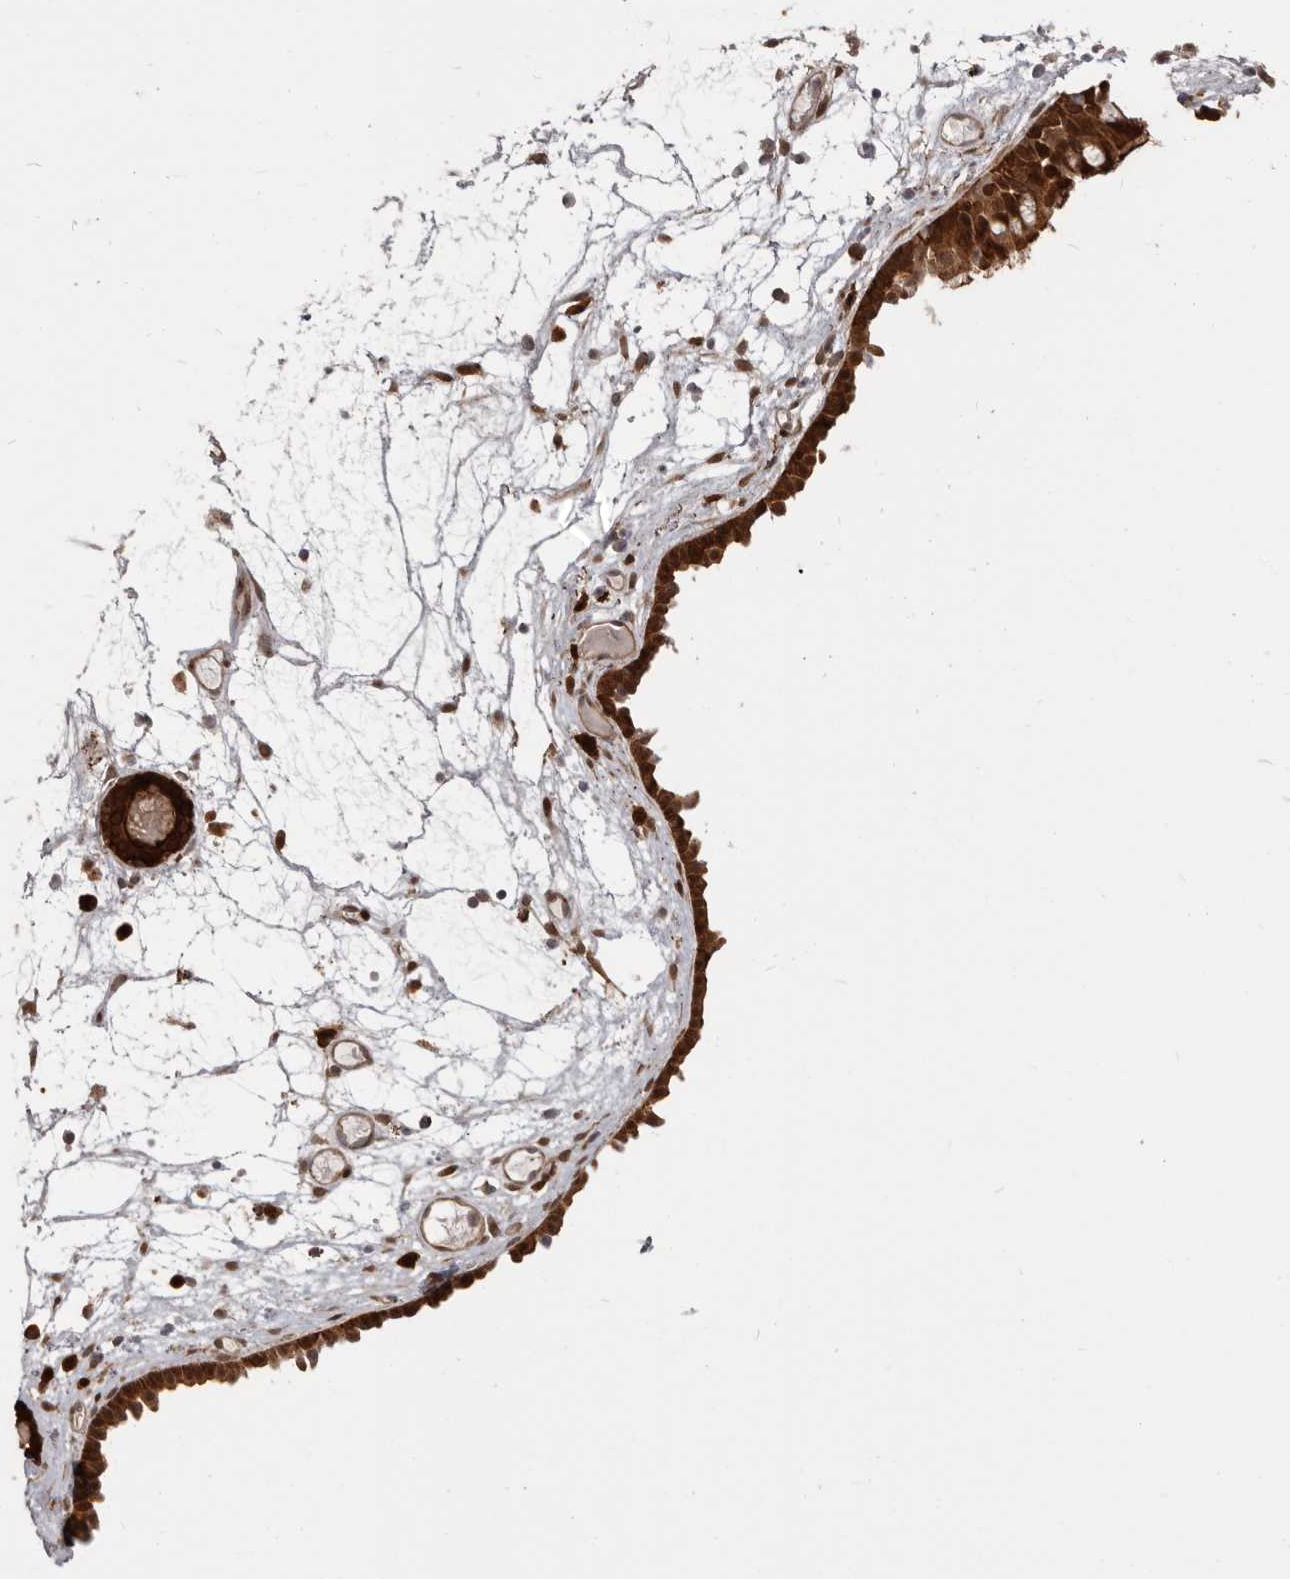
{"staining": {"intensity": "strong", "quantity": ">75%", "location": "cytoplasmic/membranous"}, "tissue": "nasopharynx", "cell_type": "Respiratory epithelial cells", "image_type": "normal", "snomed": [{"axis": "morphology", "description": "Normal tissue, NOS"}, {"axis": "morphology", "description": "Inflammation, NOS"}, {"axis": "morphology", "description": "Malignant melanoma, Metastatic site"}, {"axis": "topography", "description": "Nasopharynx"}], "caption": "High-magnification brightfield microscopy of benign nasopharynx stained with DAB (3,3'-diaminobenzidine) (brown) and counterstained with hematoxylin (blue). respiratory epithelial cells exhibit strong cytoplasmic/membranous positivity is identified in about>75% of cells.", "gene": "GFOD1", "patient": {"sex": "male", "age": 70}}